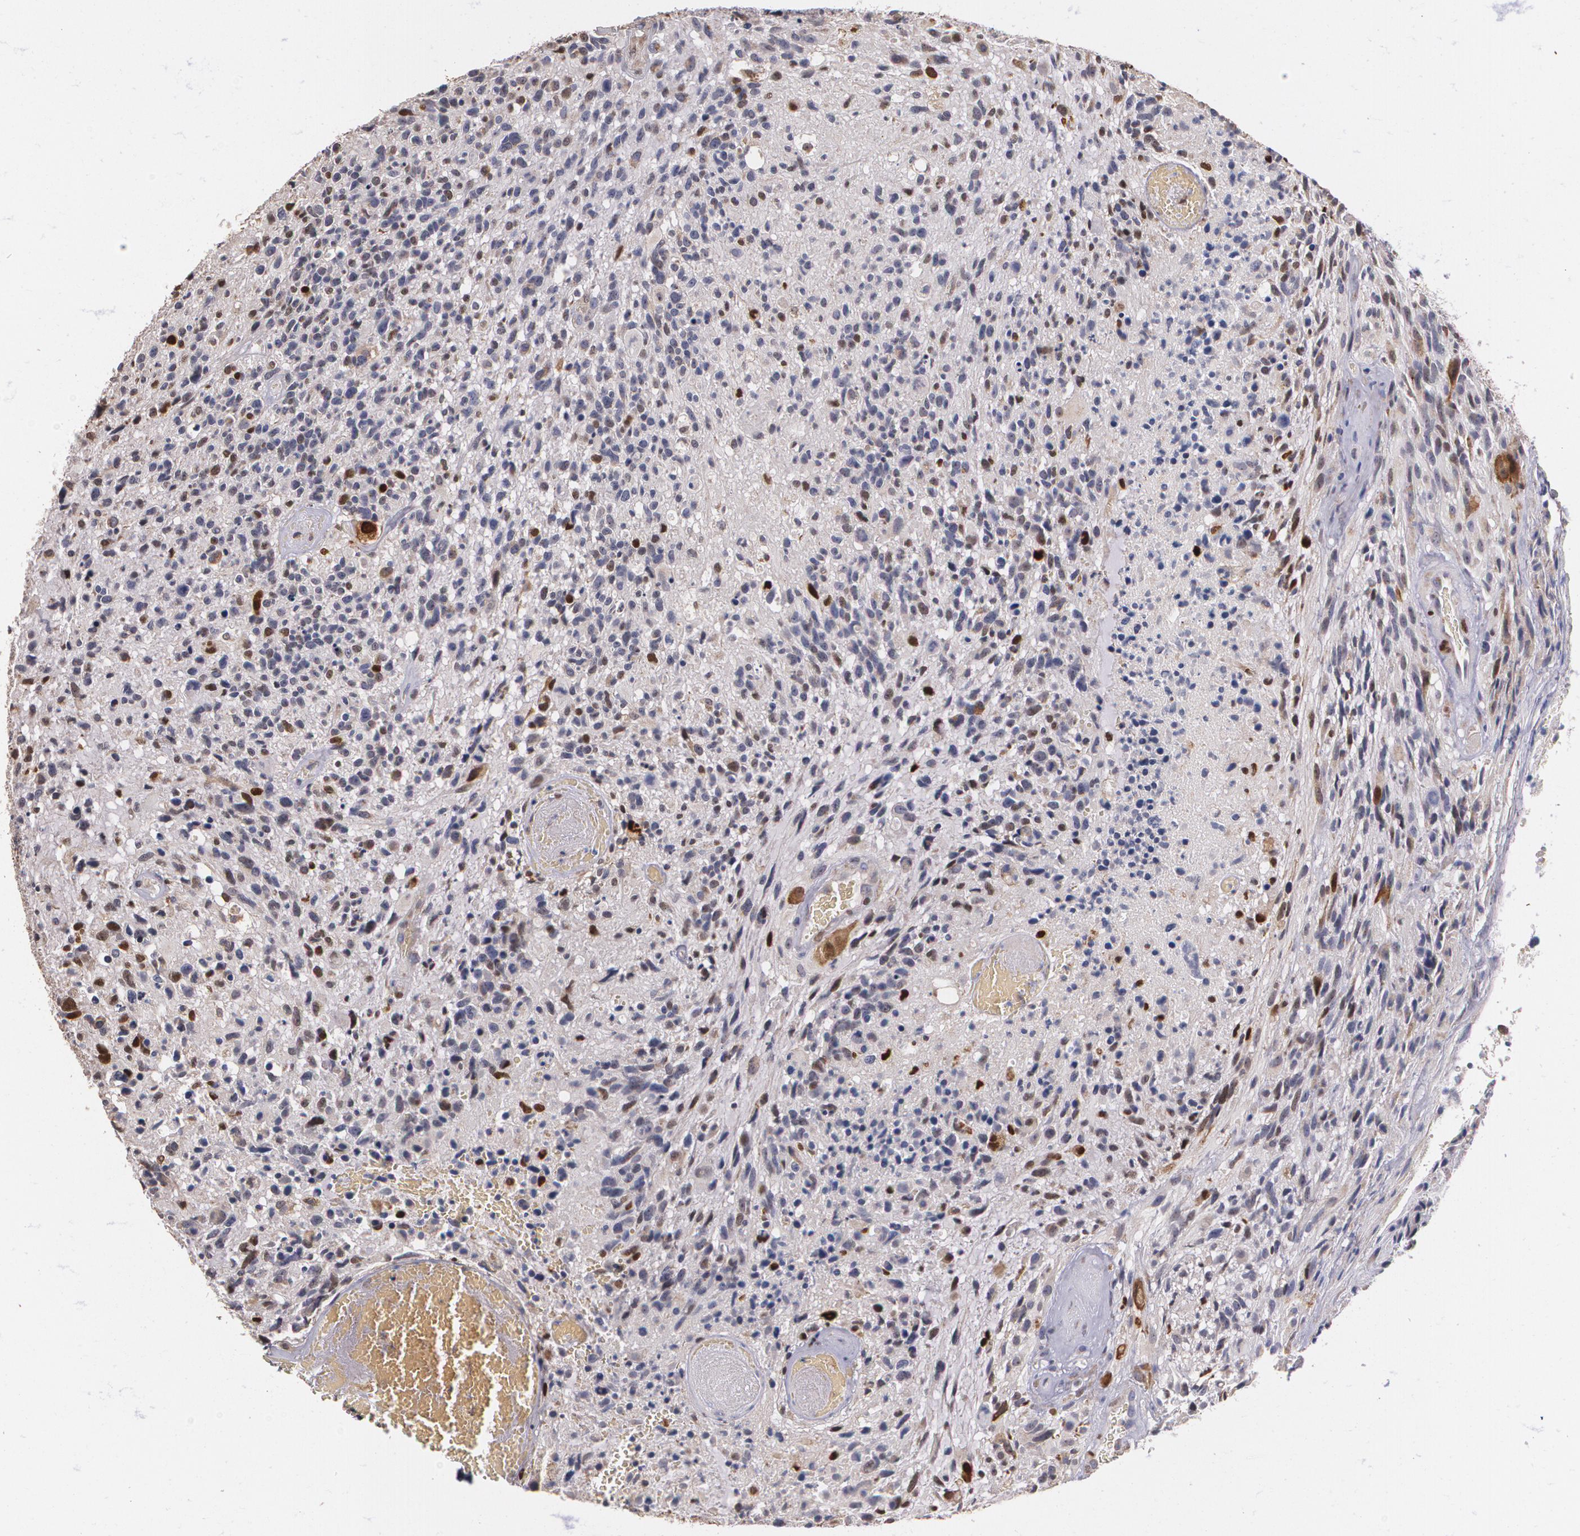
{"staining": {"intensity": "moderate", "quantity": "<25%", "location": "cytoplasmic/membranous,nuclear"}, "tissue": "glioma", "cell_type": "Tumor cells", "image_type": "cancer", "snomed": [{"axis": "morphology", "description": "Glioma, malignant, High grade"}, {"axis": "topography", "description": "Brain"}], "caption": "Immunohistochemistry of human high-grade glioma (malignant) shows low levels of moderate cytoplasmic/membranous and nuclear staining in approximately <25% of tumor cells.", "gene": "ATF3", "patient": {"sex": "male", "age": 72}}